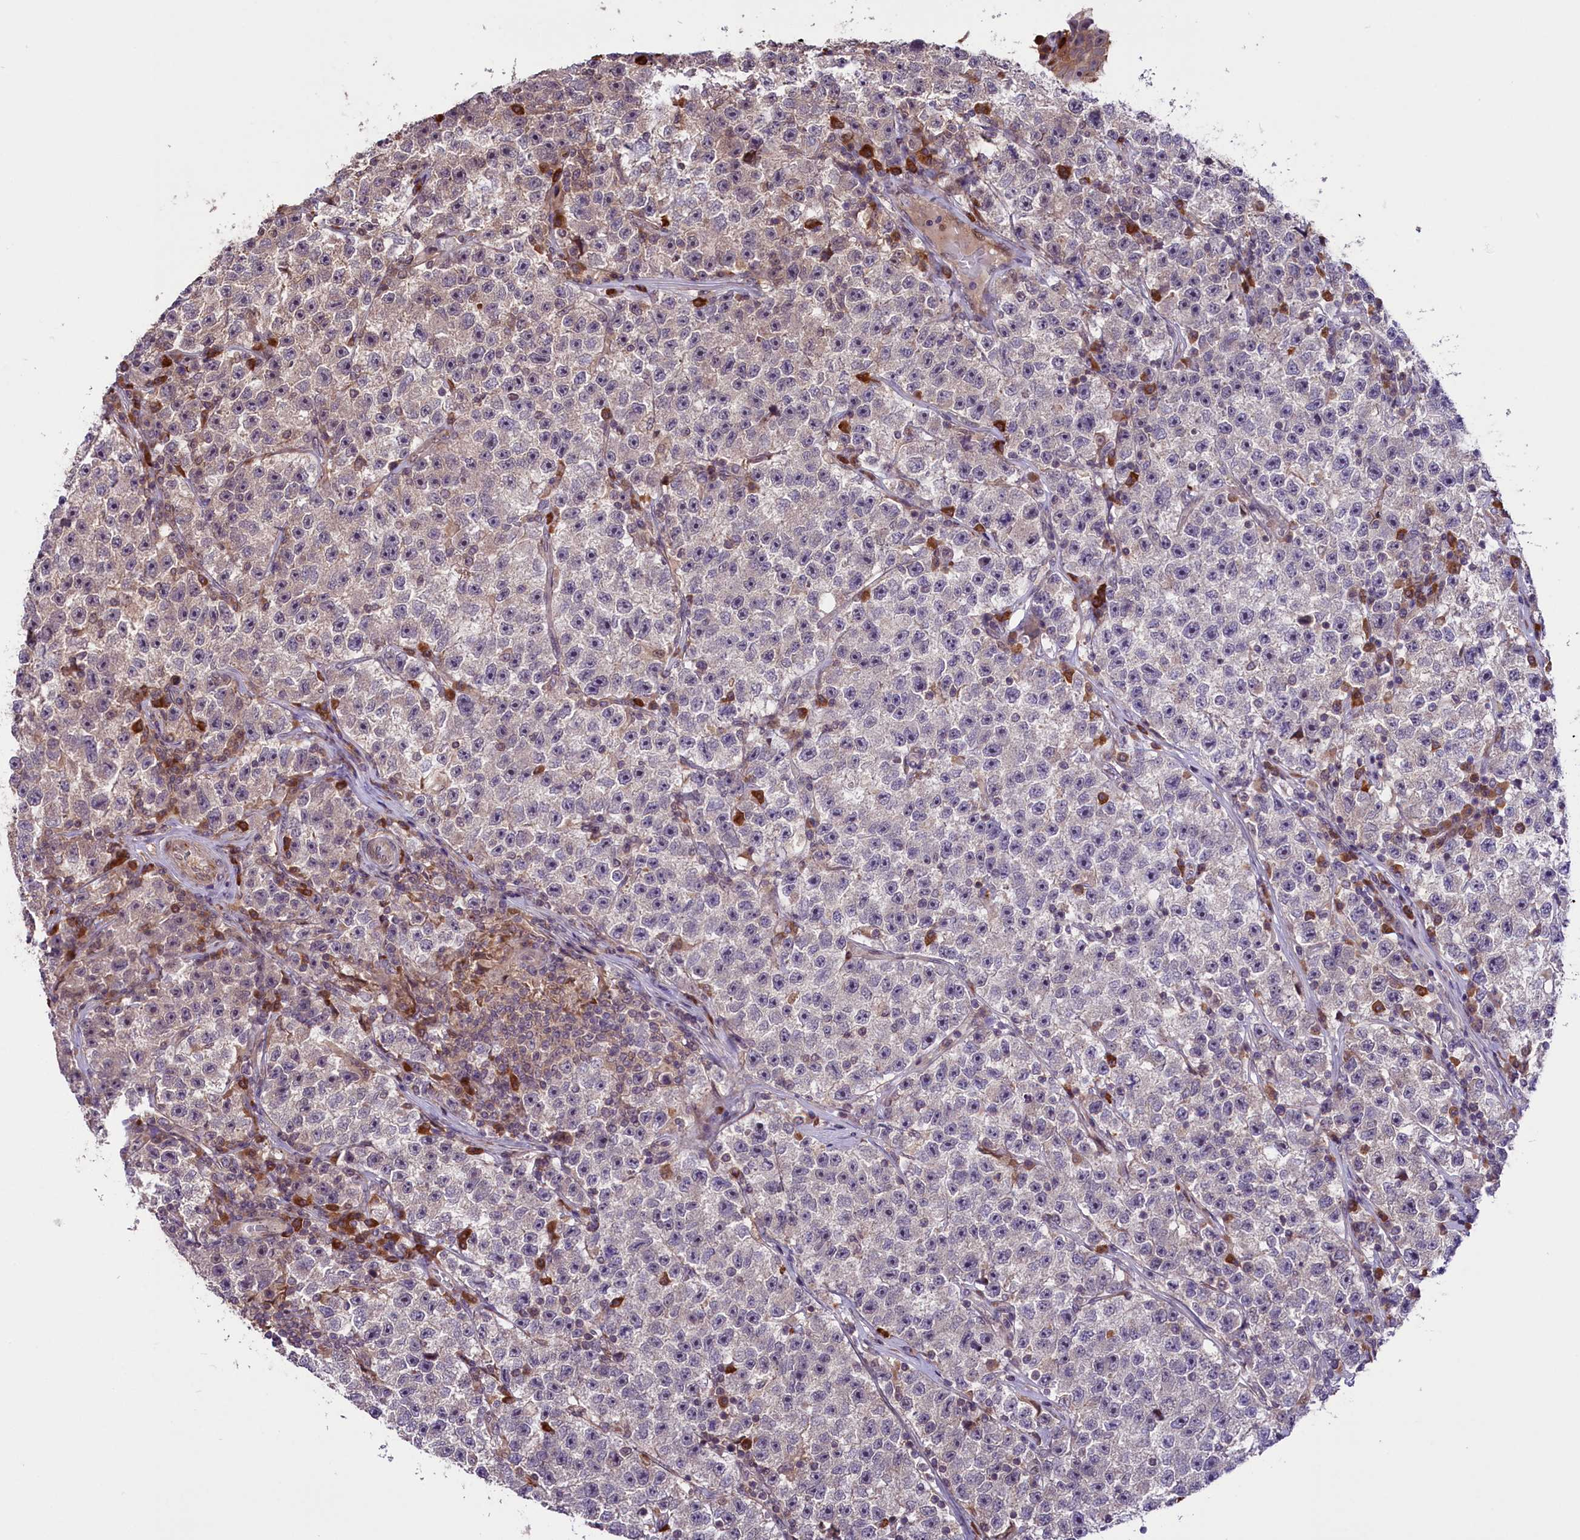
{"staining": {"intensity": "negative", "quantity": "none", "location": "none"}, "tissue": "testis cancer", "cell_type": "Tumor cells", "image_type": "cancer", "snomed": [{"axis": "morphology", "description": "Seminoma, NOS"}, {"axis": "topography", "description": "Testis"}], "caption": "Tumor cells are negative for protein expression in human seminoma (testis).", "gene": "RIC8A", "patient": {"sex": "male", "age": 22}}